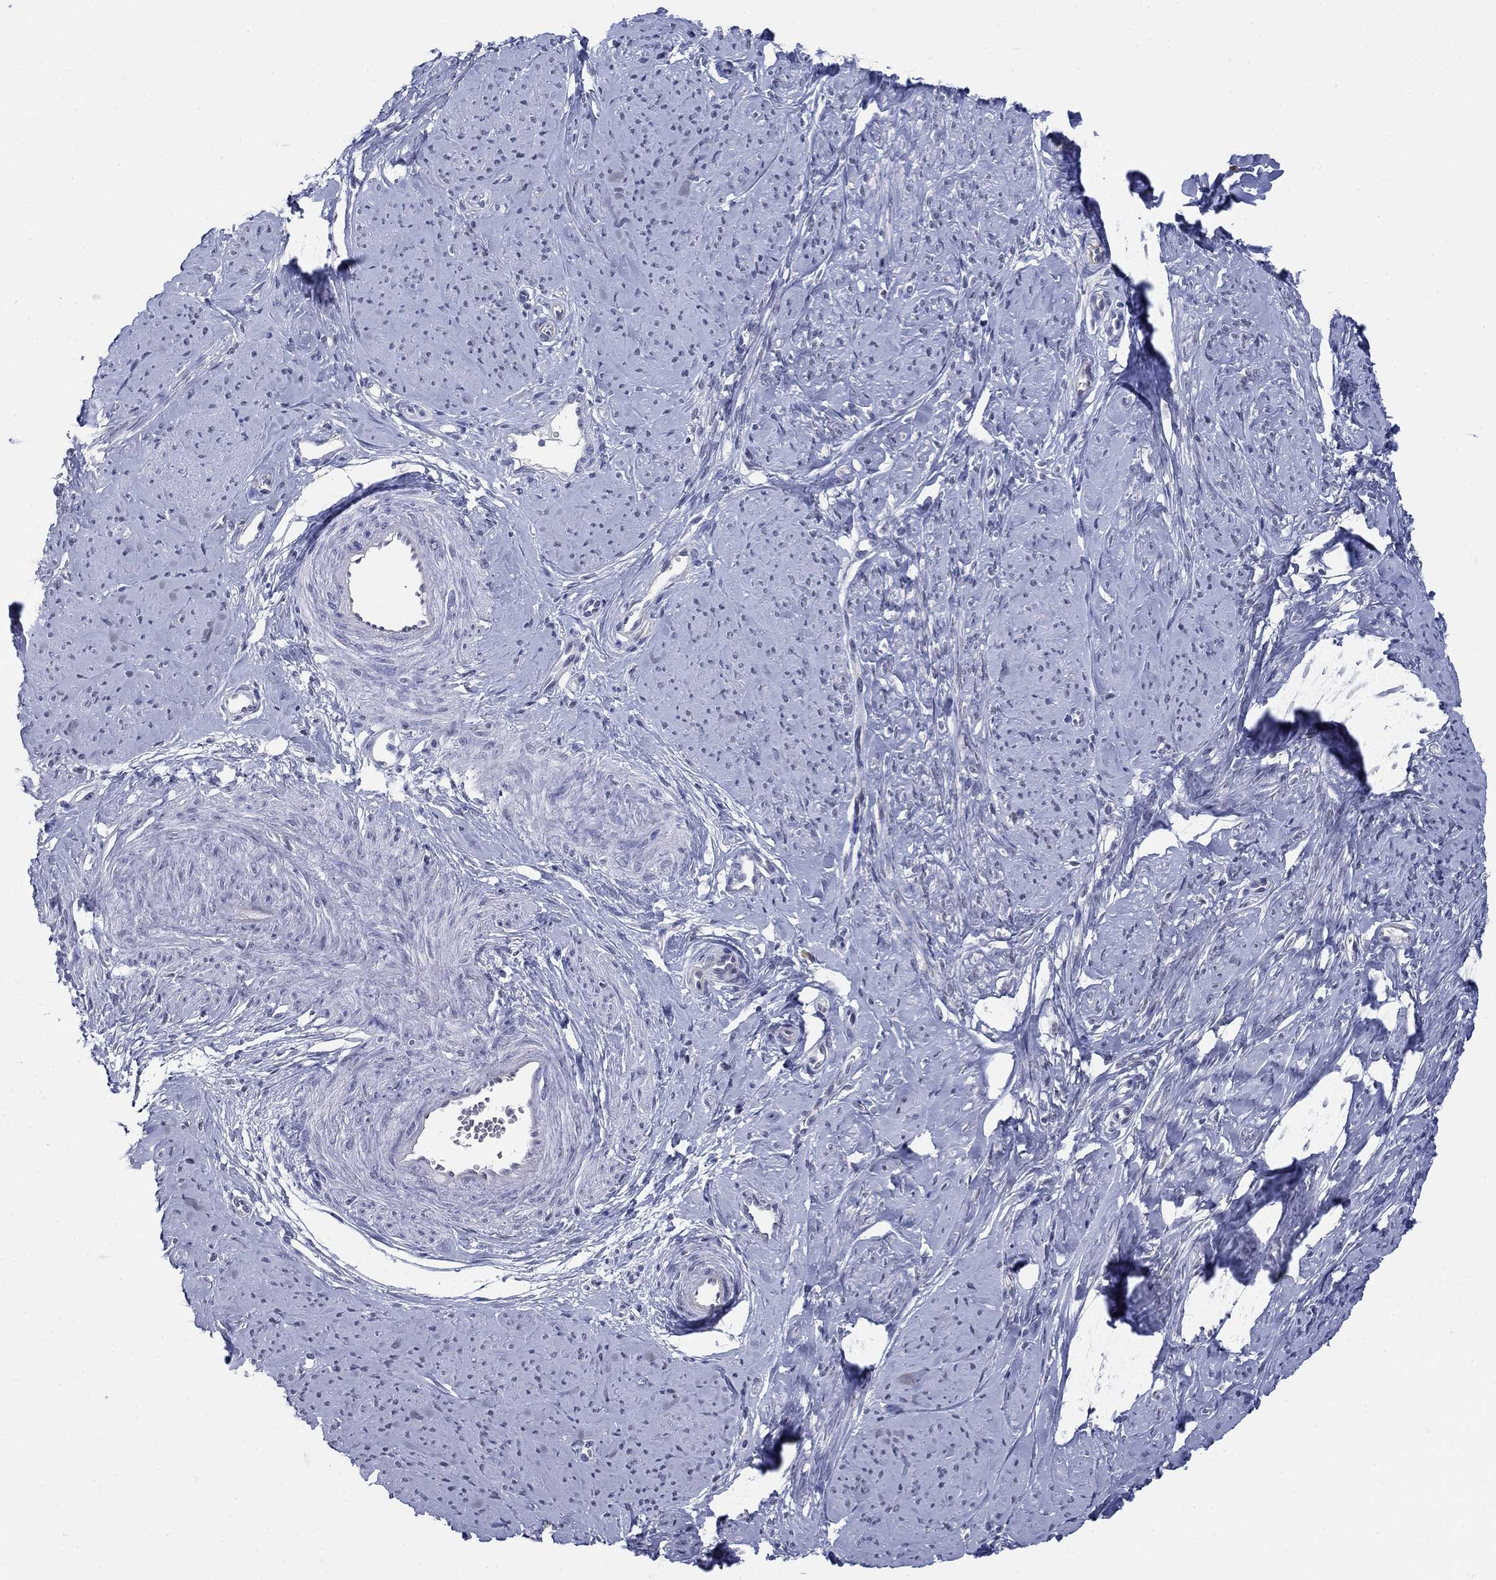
{"staining": {"intensity": "negative", "quantity": "none", "location": "none"}, "tissue": "smooth muscle", "cell_type": "Smooth muscle cells", "image_type": "normal", "snomed": [{"axis": "morphology", "description": "Normal tissue, NOS"}, {"axis": "topography", "description": "Smooth muscle"}], "caption": "Protein analysis of unremarkable smooth muscle displays no significant positivity in smooth muscle cells. (DAB (3,3'-diaminobenzidine) immunohistochemistry visualized using brightfield microscopy, high magnification).", "gene": "EGFLAM", "patient": {"sex": "female", "age": 48}}